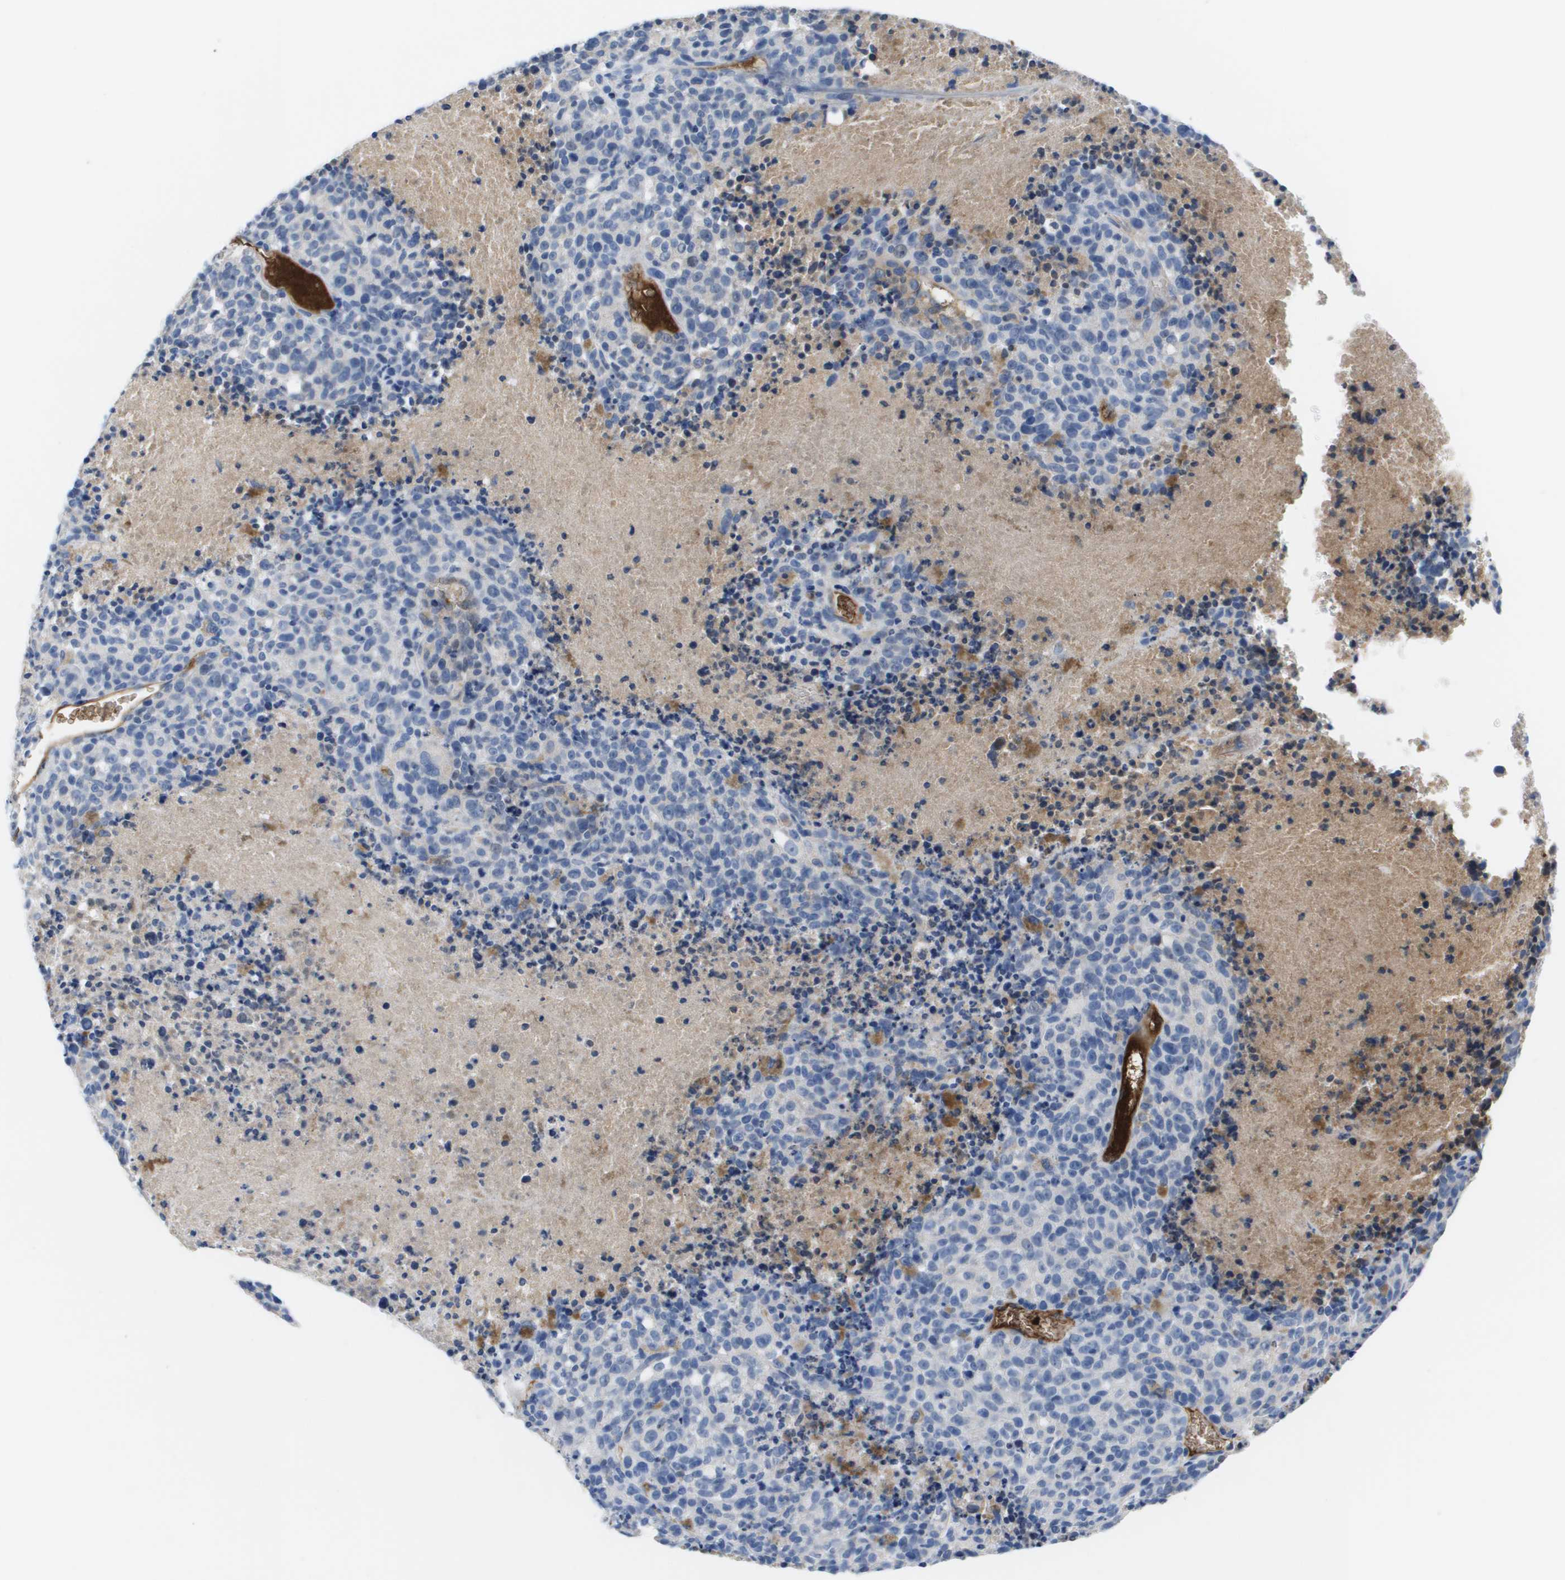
{"staining": {"intensity": "negative", "quantity": "none", "location": "none"}, "tissue": "melanoma", "cell_type": "Tumor cells", "image_type": "cancer", "snomed": [{"axis": "morphology", "description": "Malignant melanoma, NOS"}, {"axis": "topography", "description": "Other"}], "caption": "Immunohistochemistry (IHC) photomicrograph of human malignant melanoma stained for a protein (brown), which exhibits no expression in tumor cells. (DAB (3,3'-diaminobenzidine) immunohistochemistry, high magnification).", "gene": "APOA1", "patient": {"sex": "male", "age": 79}}